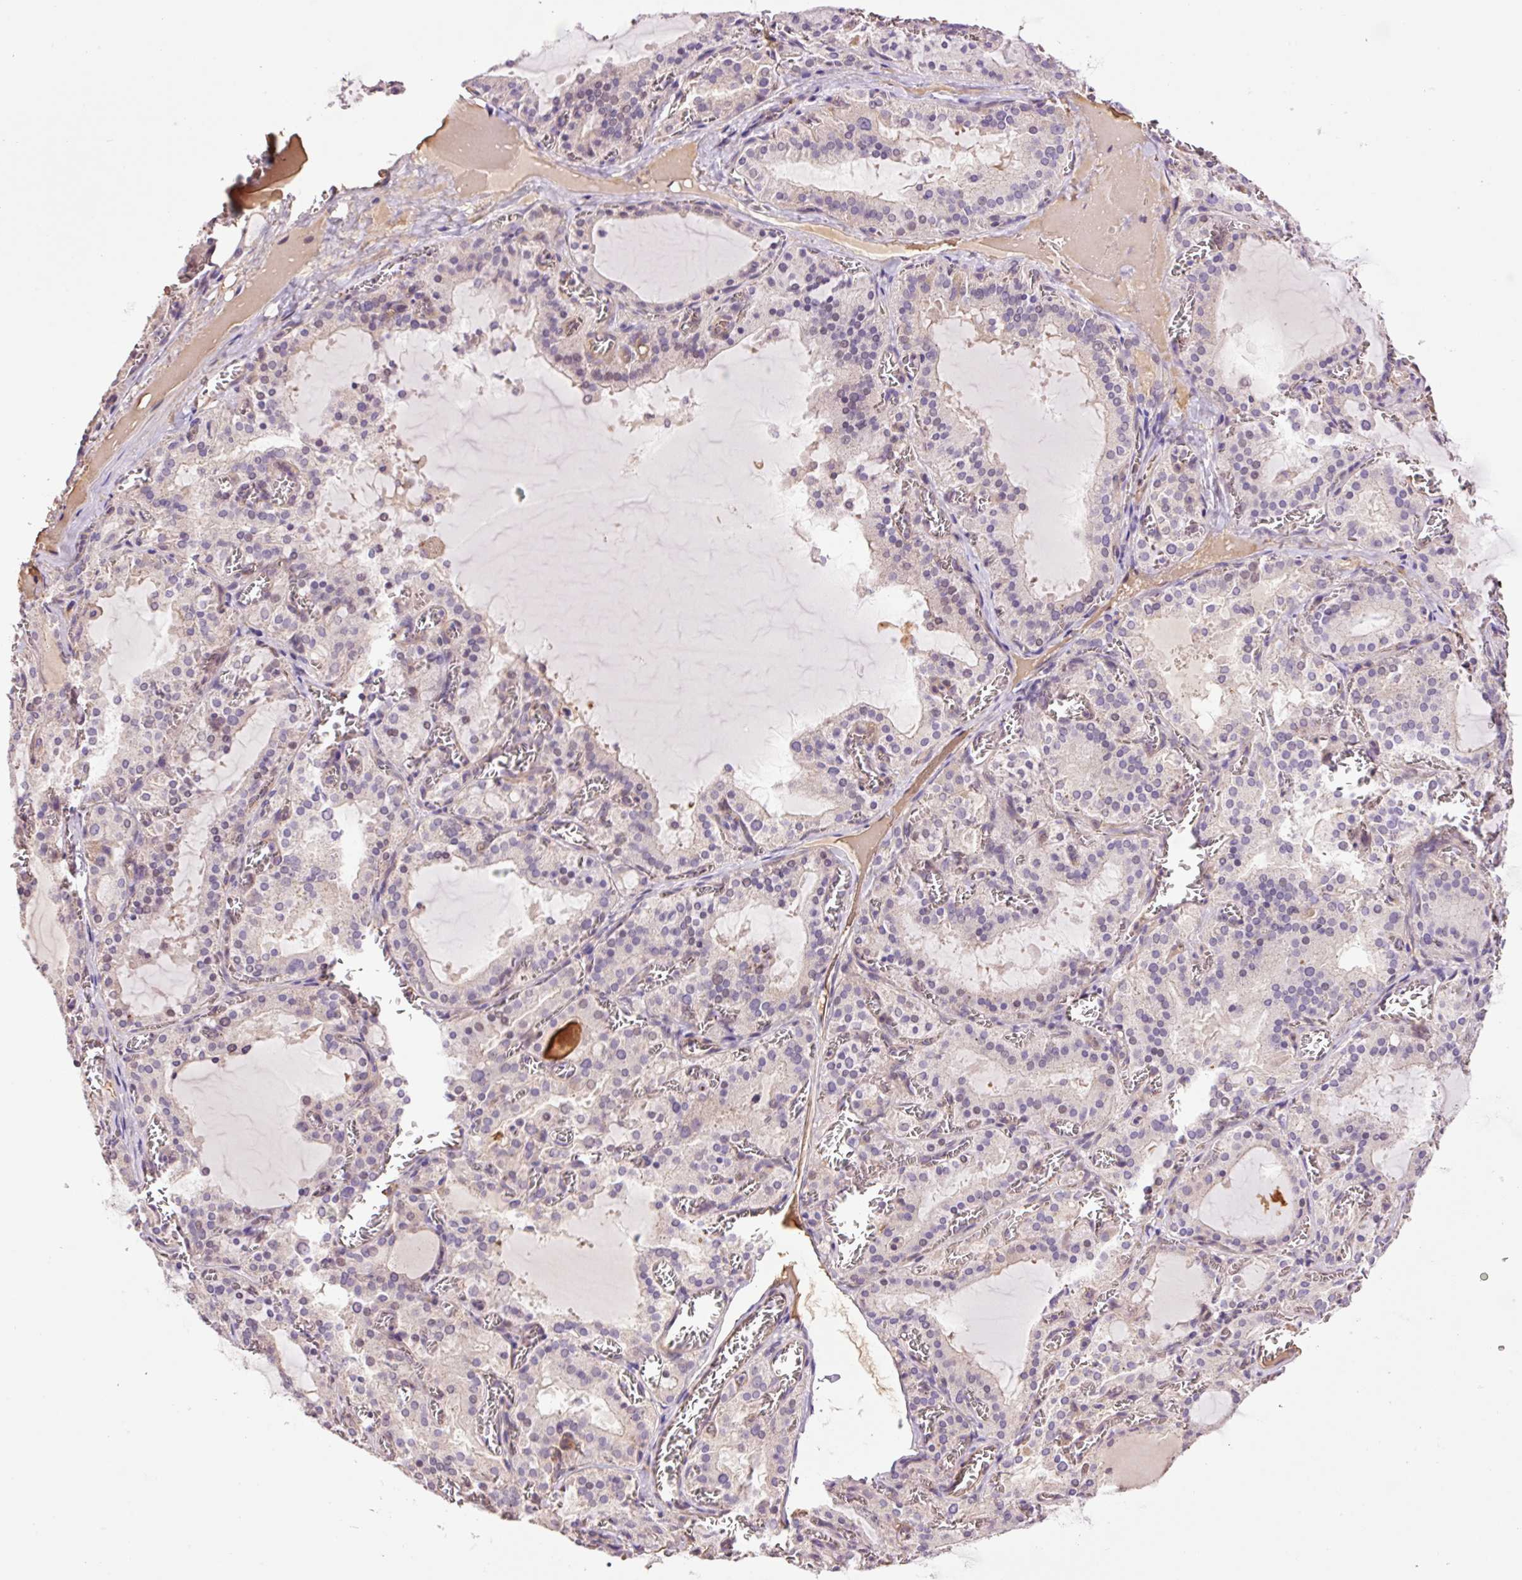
{"staining": {"intensity": "weak", "quantity": "<25%", "location": "cytoplasmic/membranous"}, "tissue": "thyroid gland", "cell_type": "Glandular cells", "image_type": "normal", "snomed": [{"axis": "morphology", "description": "Normal tissue, NOS"}, {"axis": "topography", "description": "Thyroid gland"}], "caption": "Immunohistochemistry photomicrograph of unremarkable thyroid gland: thyroid gland stained with DAB (3,3'-diaminobenzidine) reveals no significant protein positivity in glandular cells. Brightfield microscopy of IHC stained with DAB (brown) and hematoxylin (blue), captured at high magnification.", "gene": "TMEM235", "patient": {"sex": "female", "age": 30}}